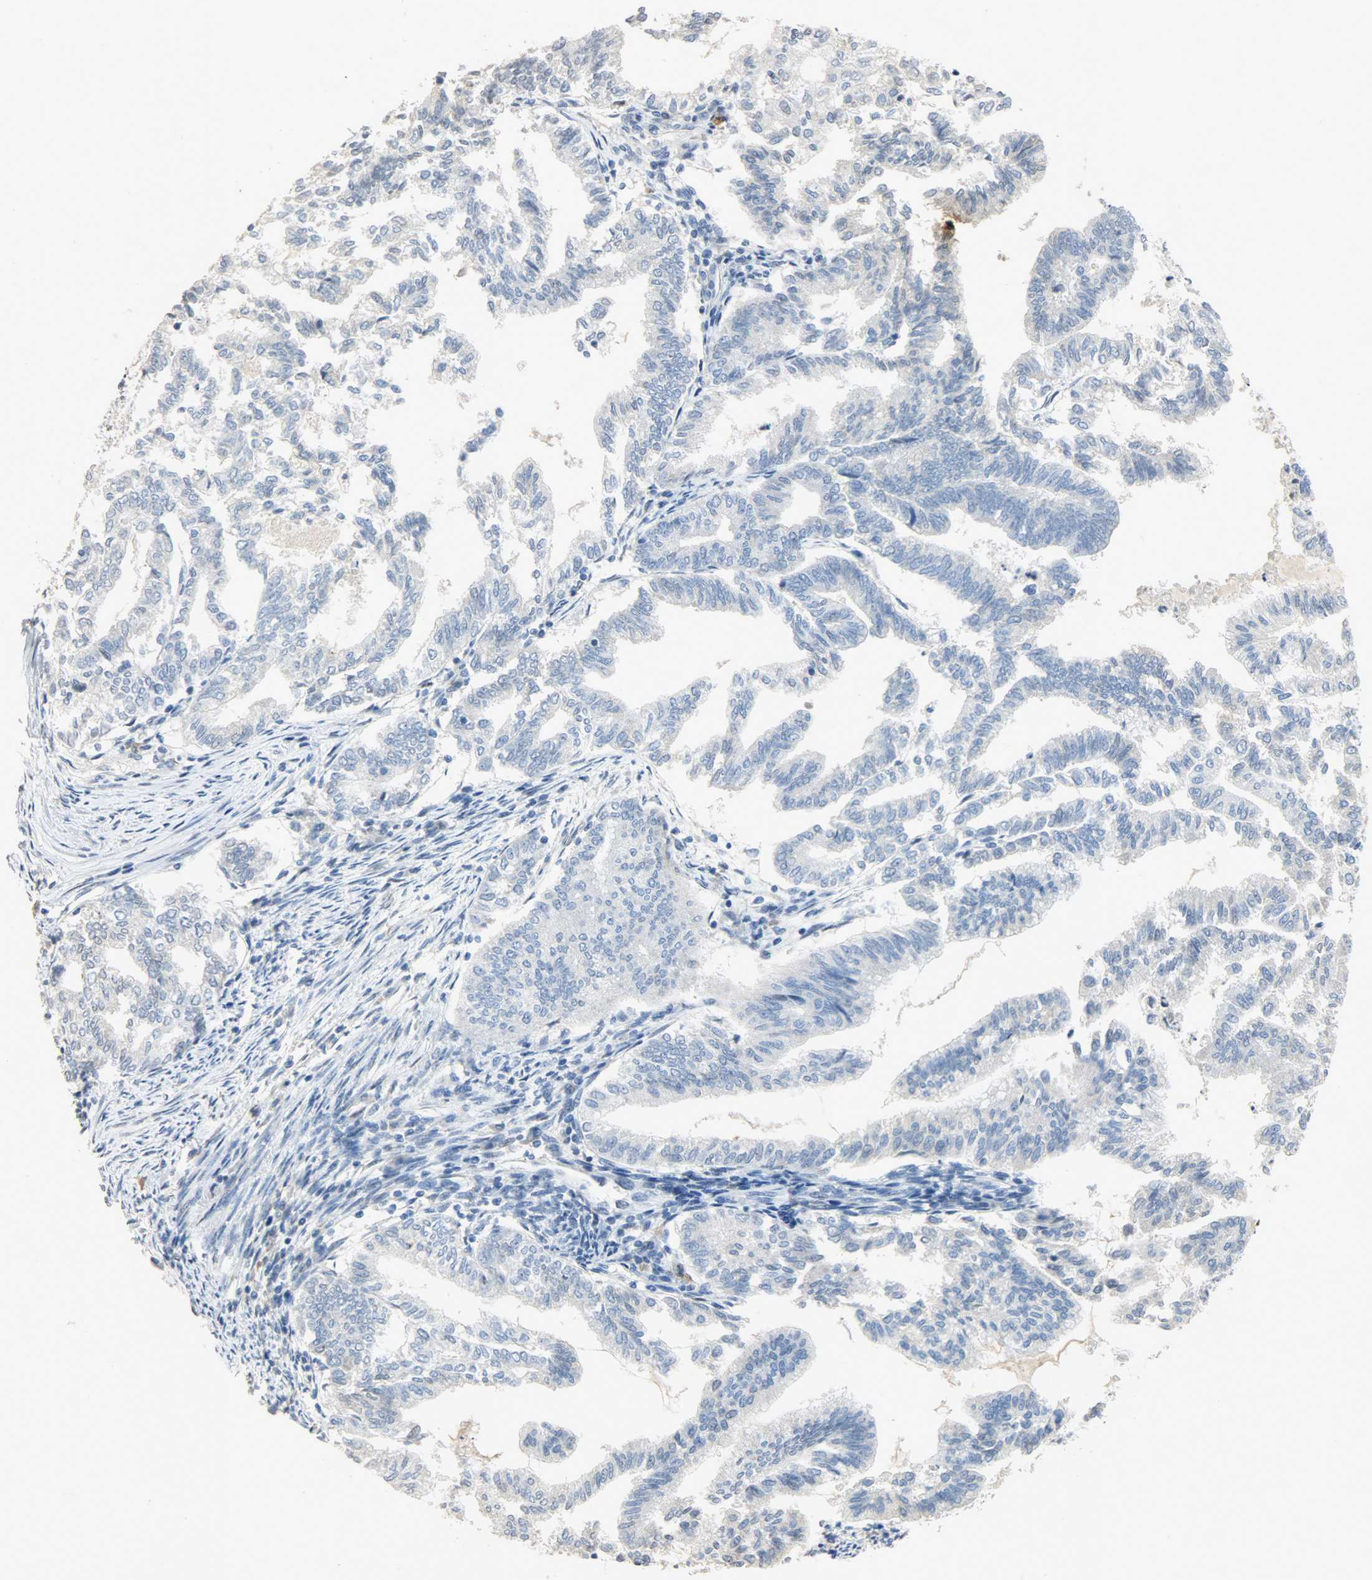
{"staining": {"intensity": "negative", "quantity": "none", "location": "none"}, "tissue": "endometrial cancer", "cell_type": "Tumor cells", "image_type": "cancer", "snomed": [{"axis": "morphology", "description": "Adenocarcinoma, NOS"}, {"axis": "topography", "description": "Endometrium"}], "caption": "An immunohistochemistry histopathology image of endometrial adenocarcinoma is shown. There is no staining in tumor cells of endometrial adenocarcinoma. Brightfield microscopy of immunohistochemistry (IHC) stained with DAB (brown) and hematoxylin (blue), captured at high magnification.", "gene": "DNAJB6", "patient": {"sex": "female", "age": 79}}